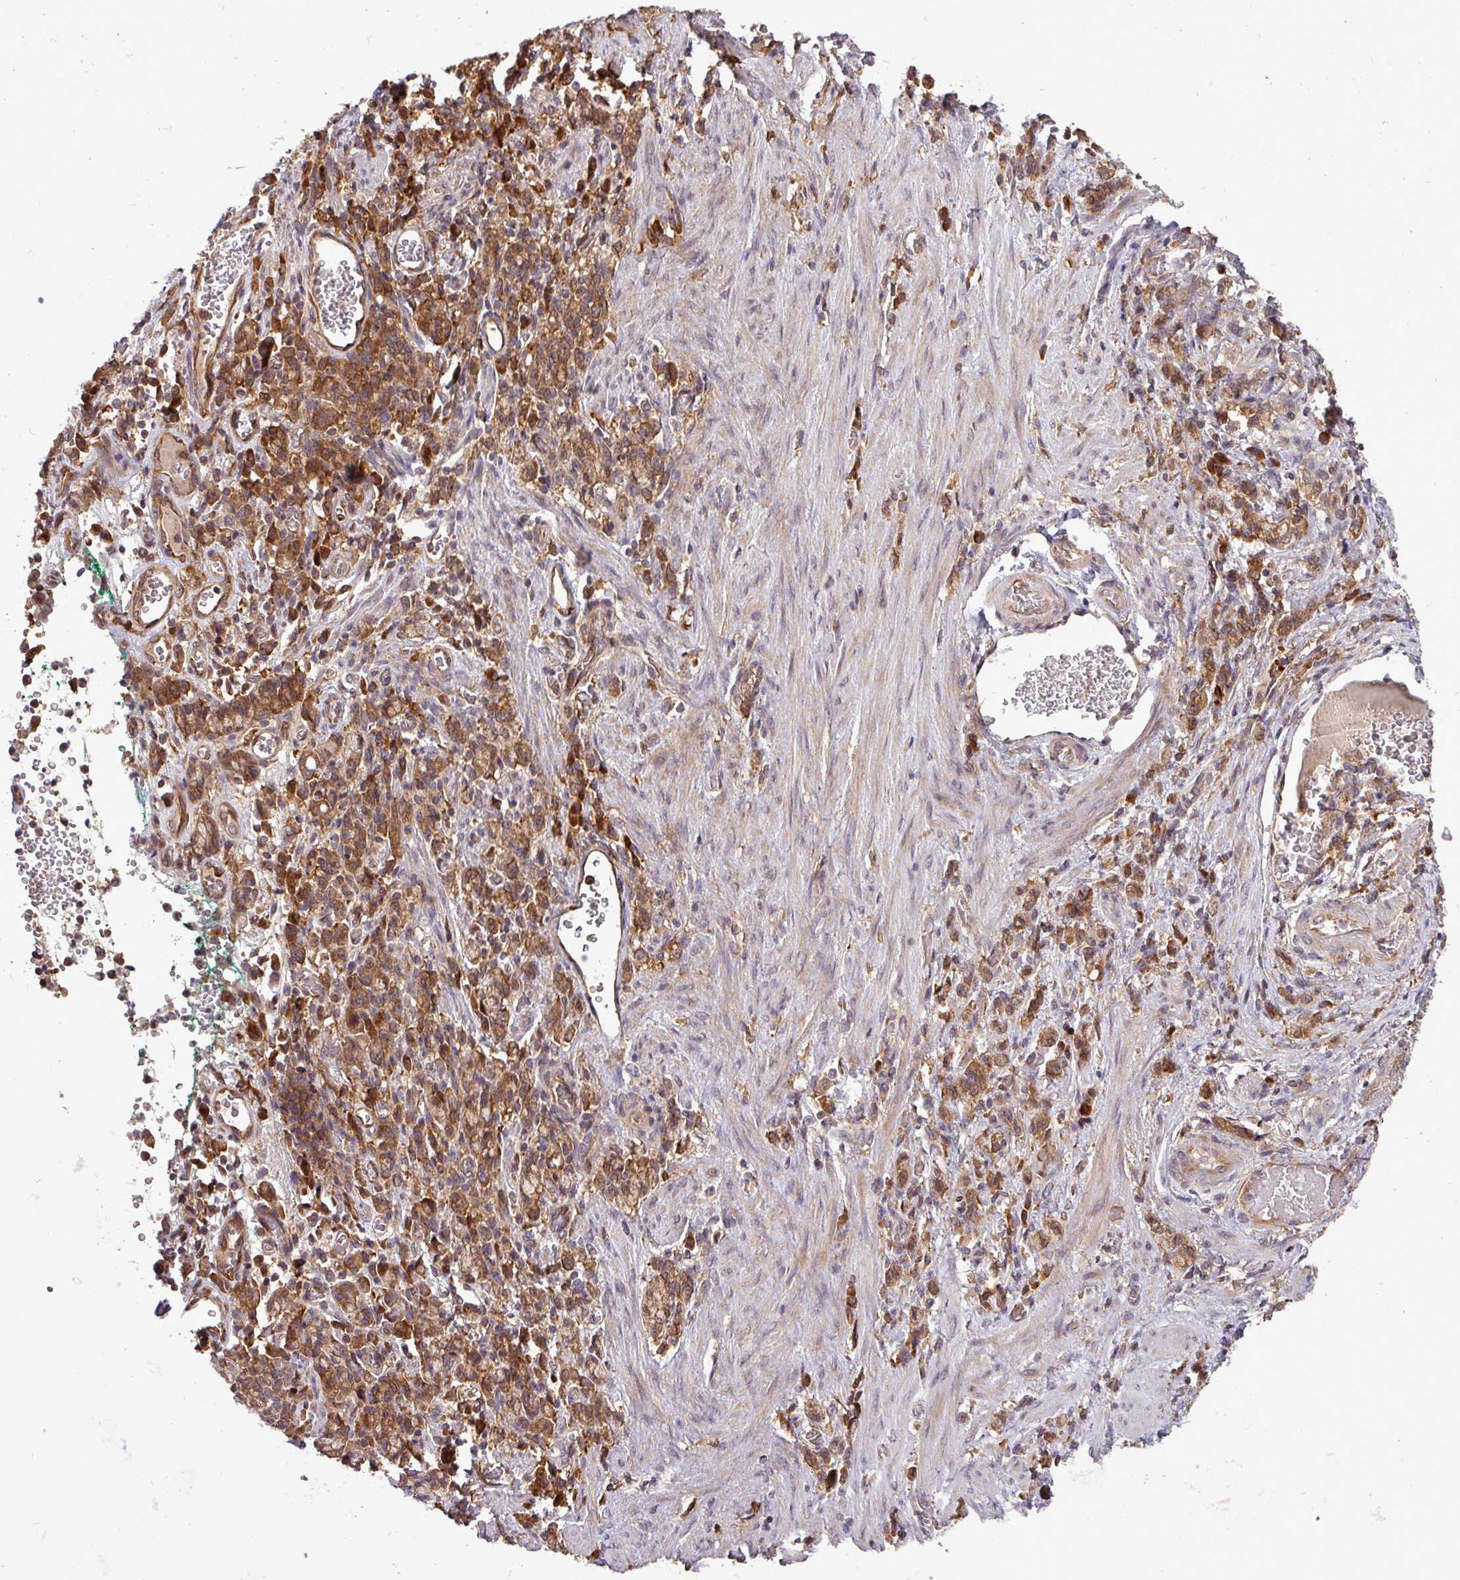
{"staining": {"intensity": "strong", "quantity": ">75%", "location": "cytoplasmic/membranous"}, "tissue": "stomach cancer", "cell_type": "Tumor cells", "image_type": "cancer", "snomed": [{"axis": "morphology", "description": "Adenocarcinoma, NOS"}, {"axis": "topography", "description": "Stomach"}], "caption": "Protein analysis of adenocarcinoma (stomach) tissue shows strong cytoplasmic/membranous staining in approximately >75% of tumor cells.", "gene": "SIRPB2", "patient": {"sex": "male", "age": 77}}